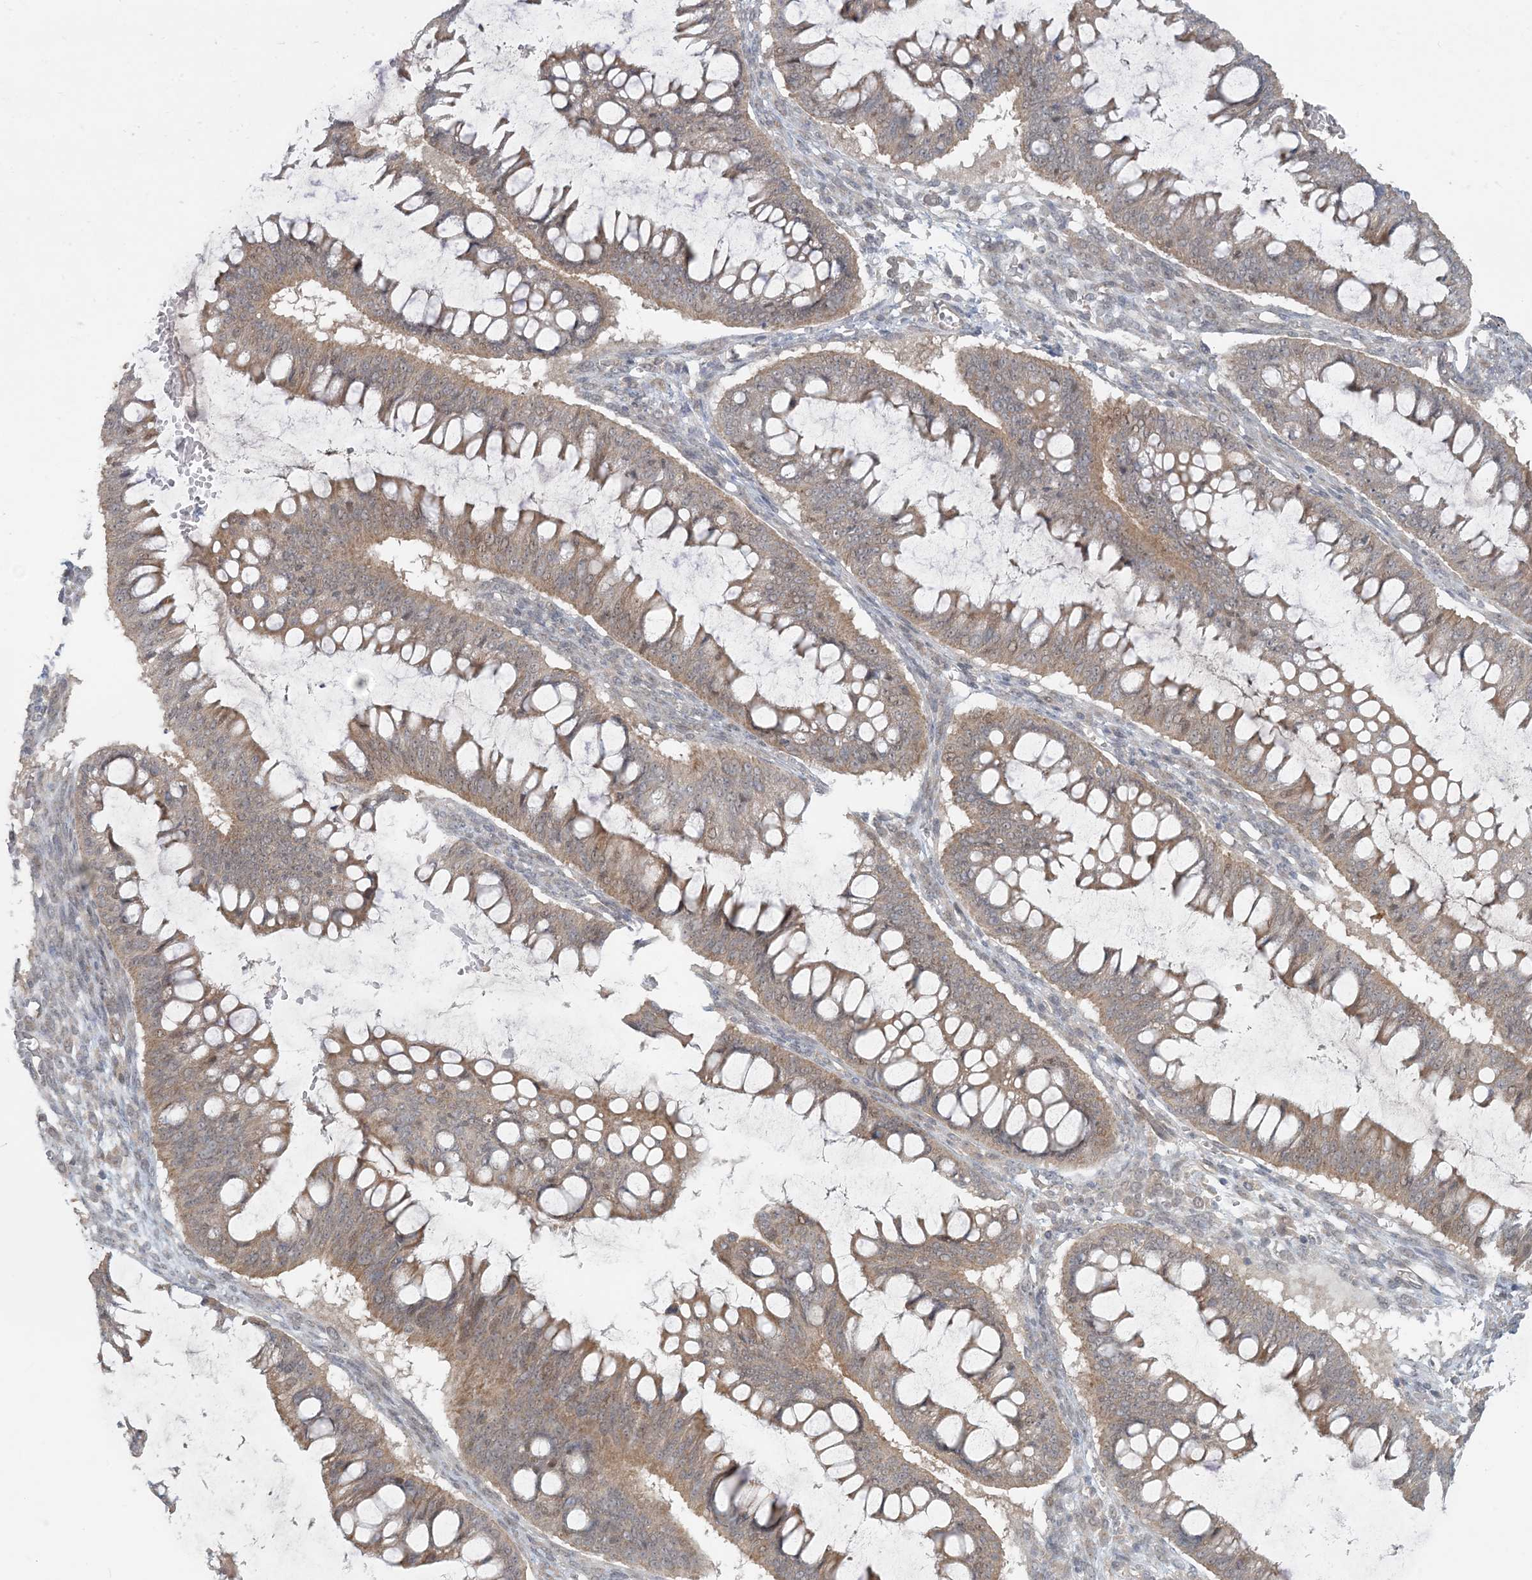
{"staining": {"intensity": "moderate", "quantity": ">75%", "location": "cytoplasmic/membranous"}, "tissue": "ovarian cancer", "cell_type": "Tumor cells", "image_type": "cancer", "snomed": [{"axis": "morphology", "description": "Cystadenocarcinoma, mucinous, NOS"}, {"axis": "topography", "description": "Ovary"}], "caption": "Moderate cytoplasmic/membranous expression is seen in about >75% of tumor cells in ovarian cancer (mucinous cystadenocarcinoma).", "gene": "OBI1", "patient": {"sex": "female", "age": 73}}